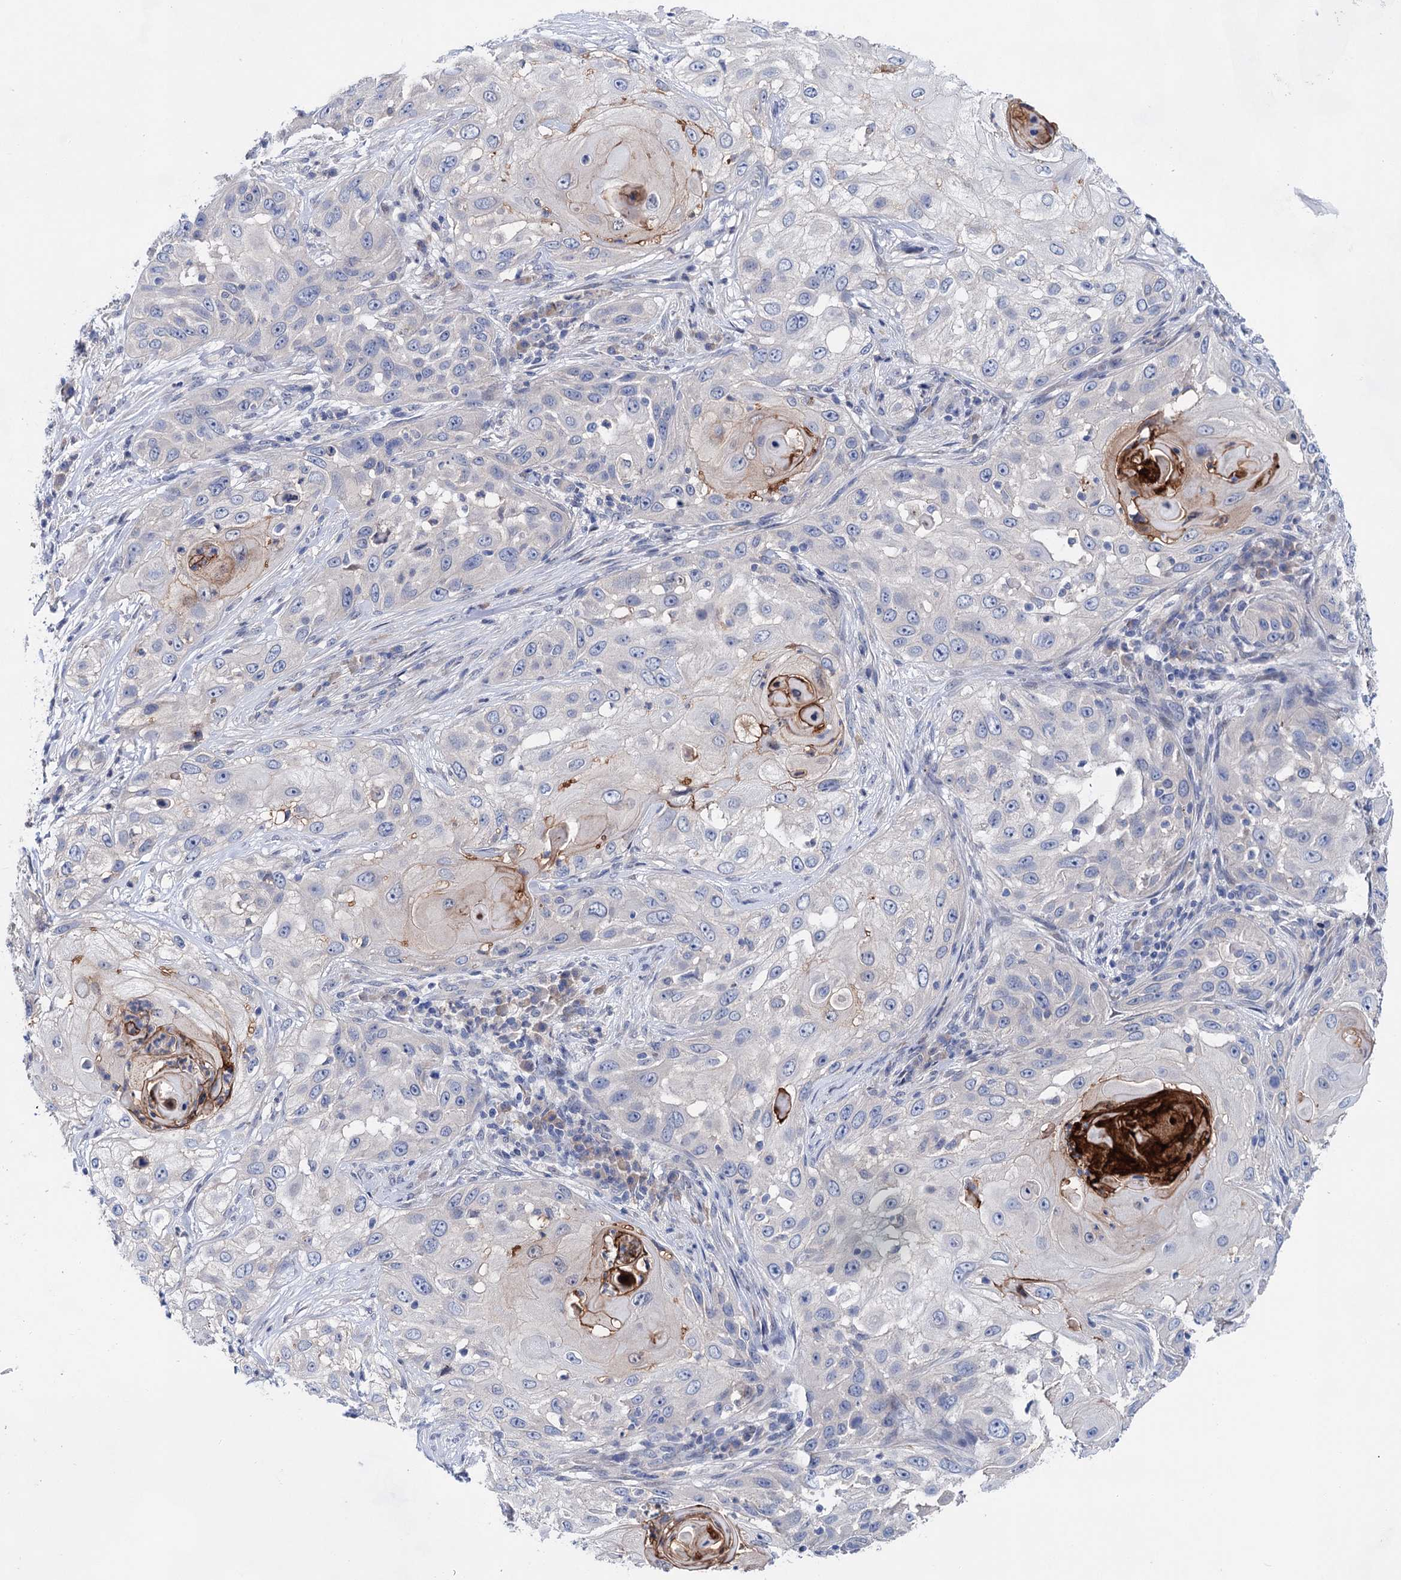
{"staining": {"intensity": "moderate", "quantity": "<25%", "location": "cytoplasmic/membranous"}, "tissue": "skin cancer", "cell_type": "Tumor cells", "image_type": "cancer", "snomed": [{"axis": "morphology", "description": "Squamous cell carcinoma, NOS"}, {"axis": "topography", "description": "Skin"}], "caption": "IHC histopathology image of human squamous cell carcinoma (skin) stained for a protein (brown), which exhibits low levels of moderate cytoplasmic/membranous expression in about <25% of tumor cells.", "gene": "MORN3", "patient": {"sex": "female", "age": 44}}